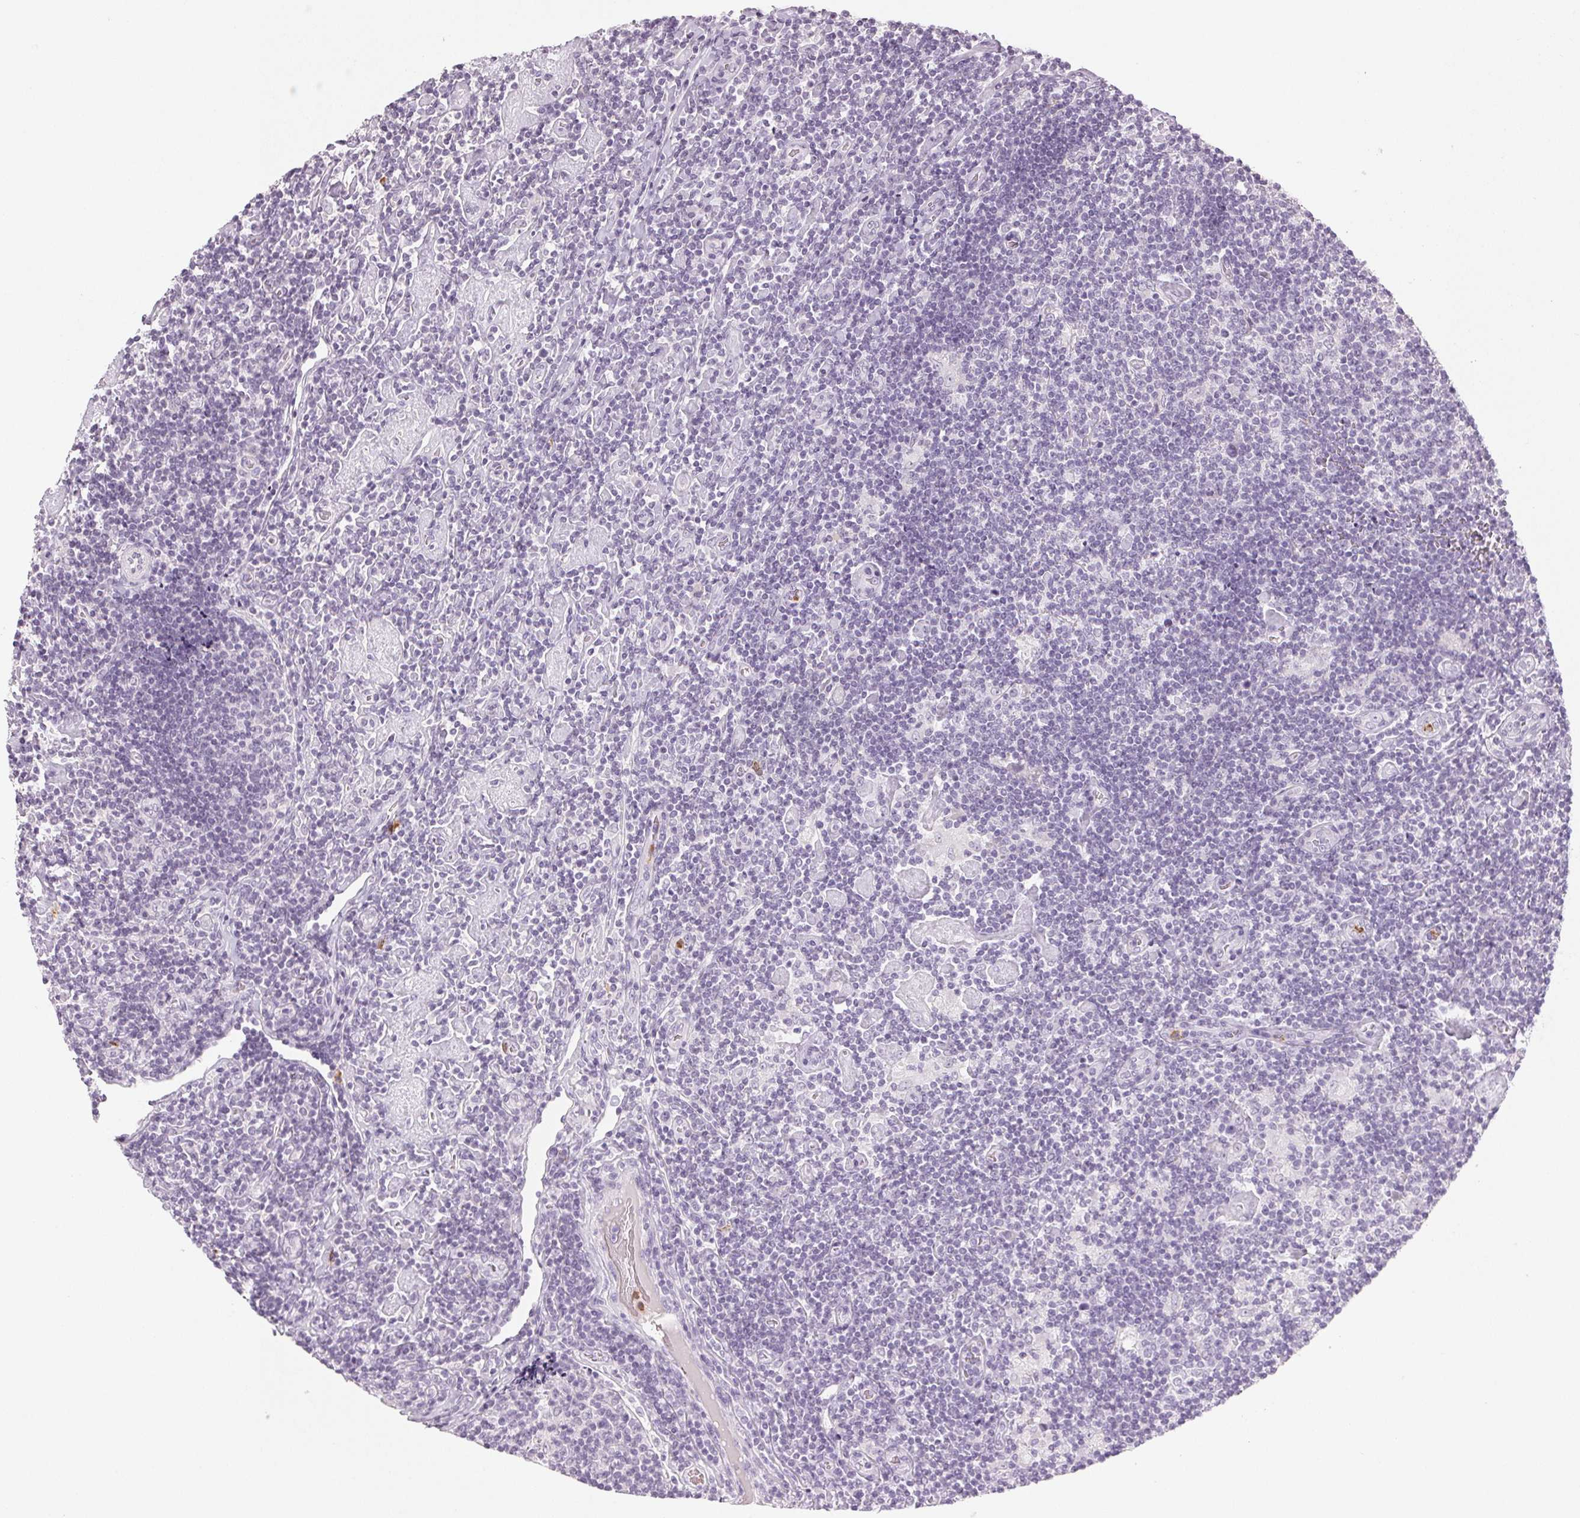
{"staining": {"intensity": "negative", "quantity": "none", "location": "none"}, "tissue": "lymphoma", "cell_type": "Tumor cells", "image_type": "cancer", "snomed": [{"axis": "morphology", "description": "Hodgkin's disease, NOS"}, {"axis": "topography", "description": "Lymph node"}], "caption": "Immunohistochemical staining of Hodgkin's disease shows no significant positivity in tumor cells.", "gene": "LTF", "patient": {"sex": "male", "age": 40}}